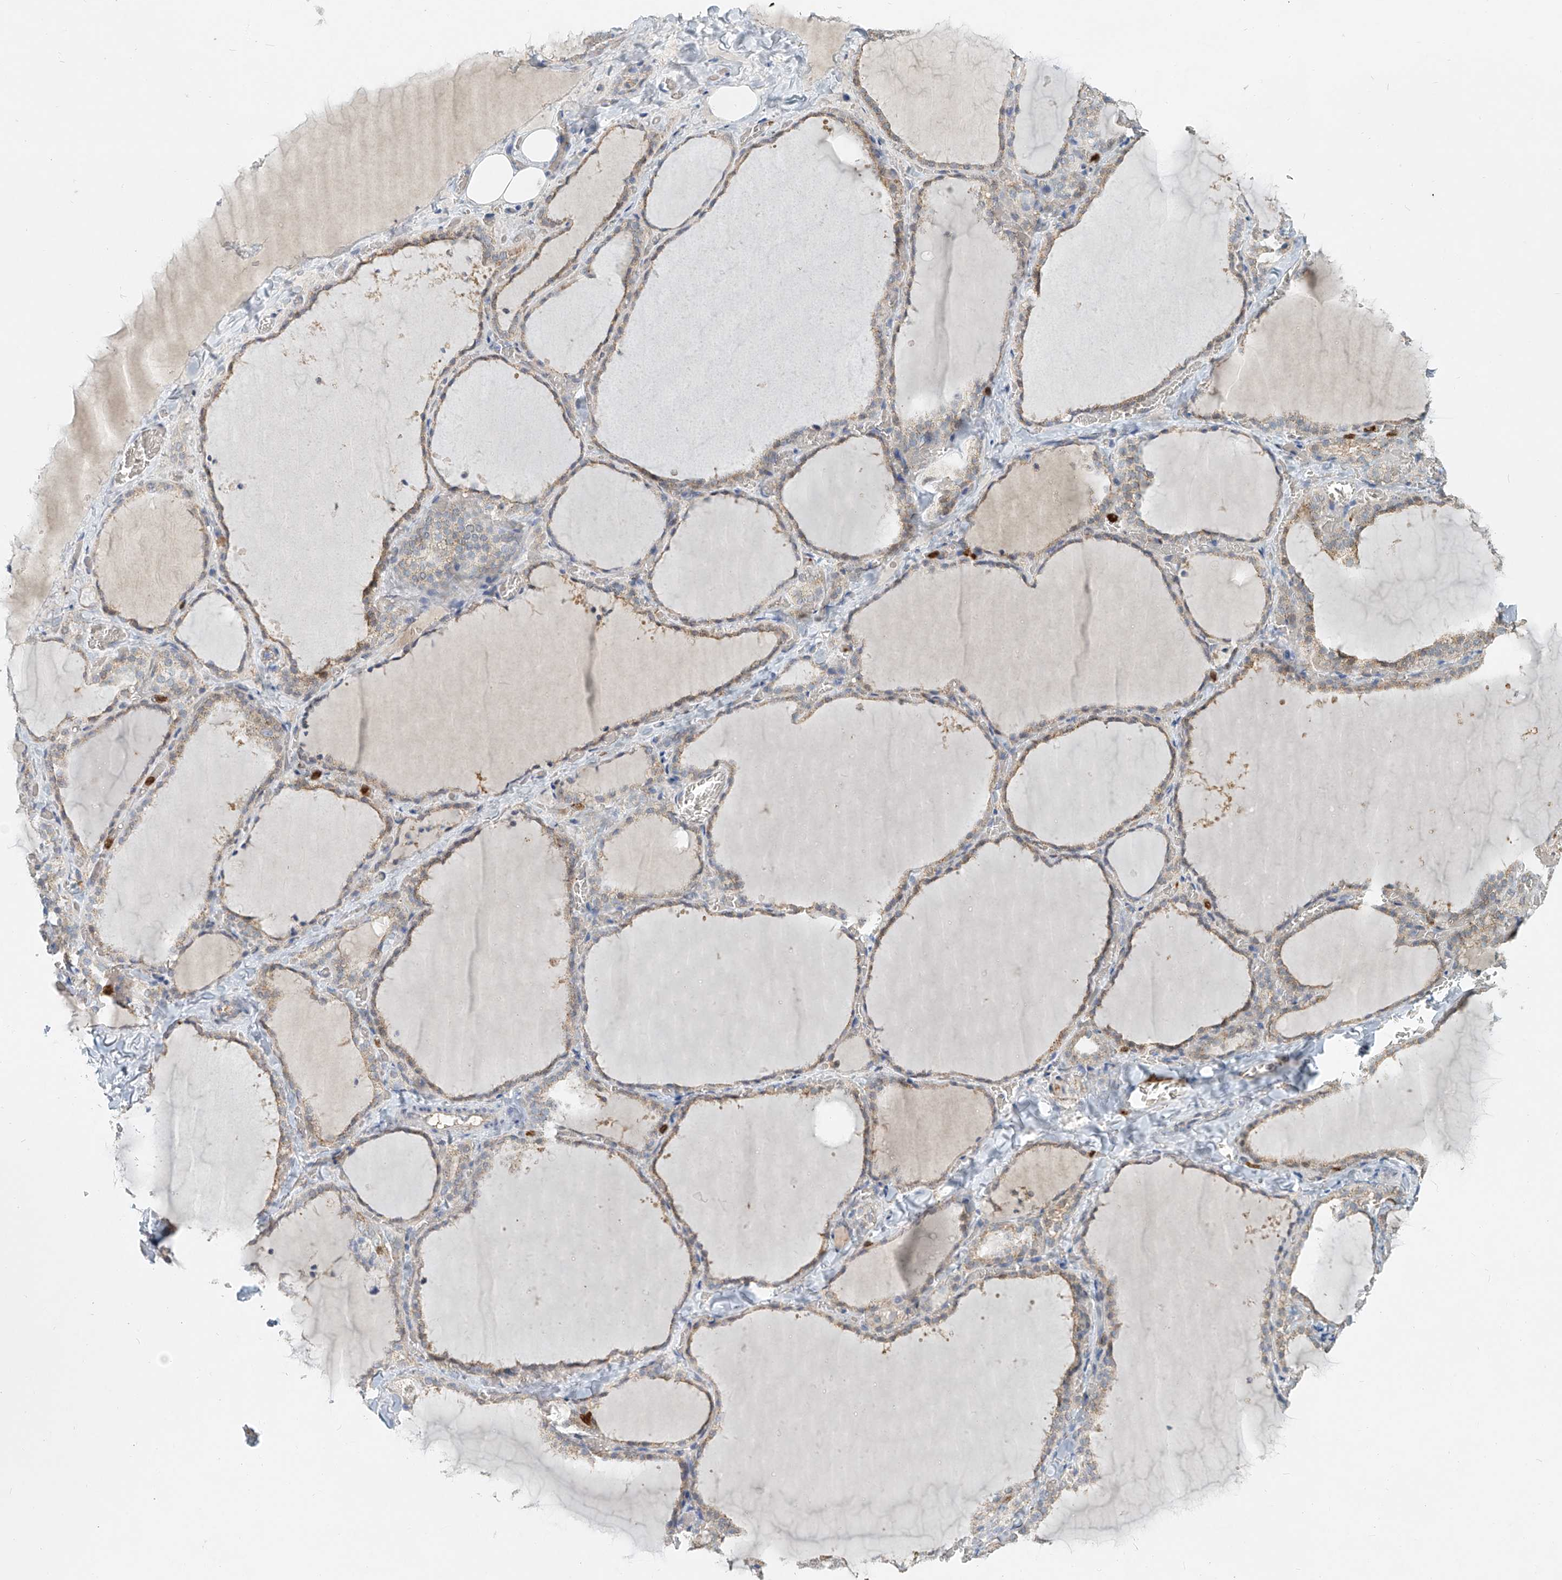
{"staining": {"intensity": "moderate", "quantity": "25%-75%", "location": "cytoplasmic/membranous"}, "tissue": "thyroid gland", "cell_type": "Glandular cells", "image_type": "normal", "snomed": [{"axis": "morphology", "description": "Normal tissue, NOS"}, {"axis": "topography", "description": "Thyroid gland"}], "caption": "High-power microscopy captured an immunohistochemistry (IHC) photomicrograph of benign thyroid gland, revealing moderate cytoplasmic/membranous staining in about 25%-75% of glandular cells. (brown staining indicates protein expression, while blue staining denotes nuclei).", "gene": "PTPRA", "patient": {"sex": "female", "age": 22}}